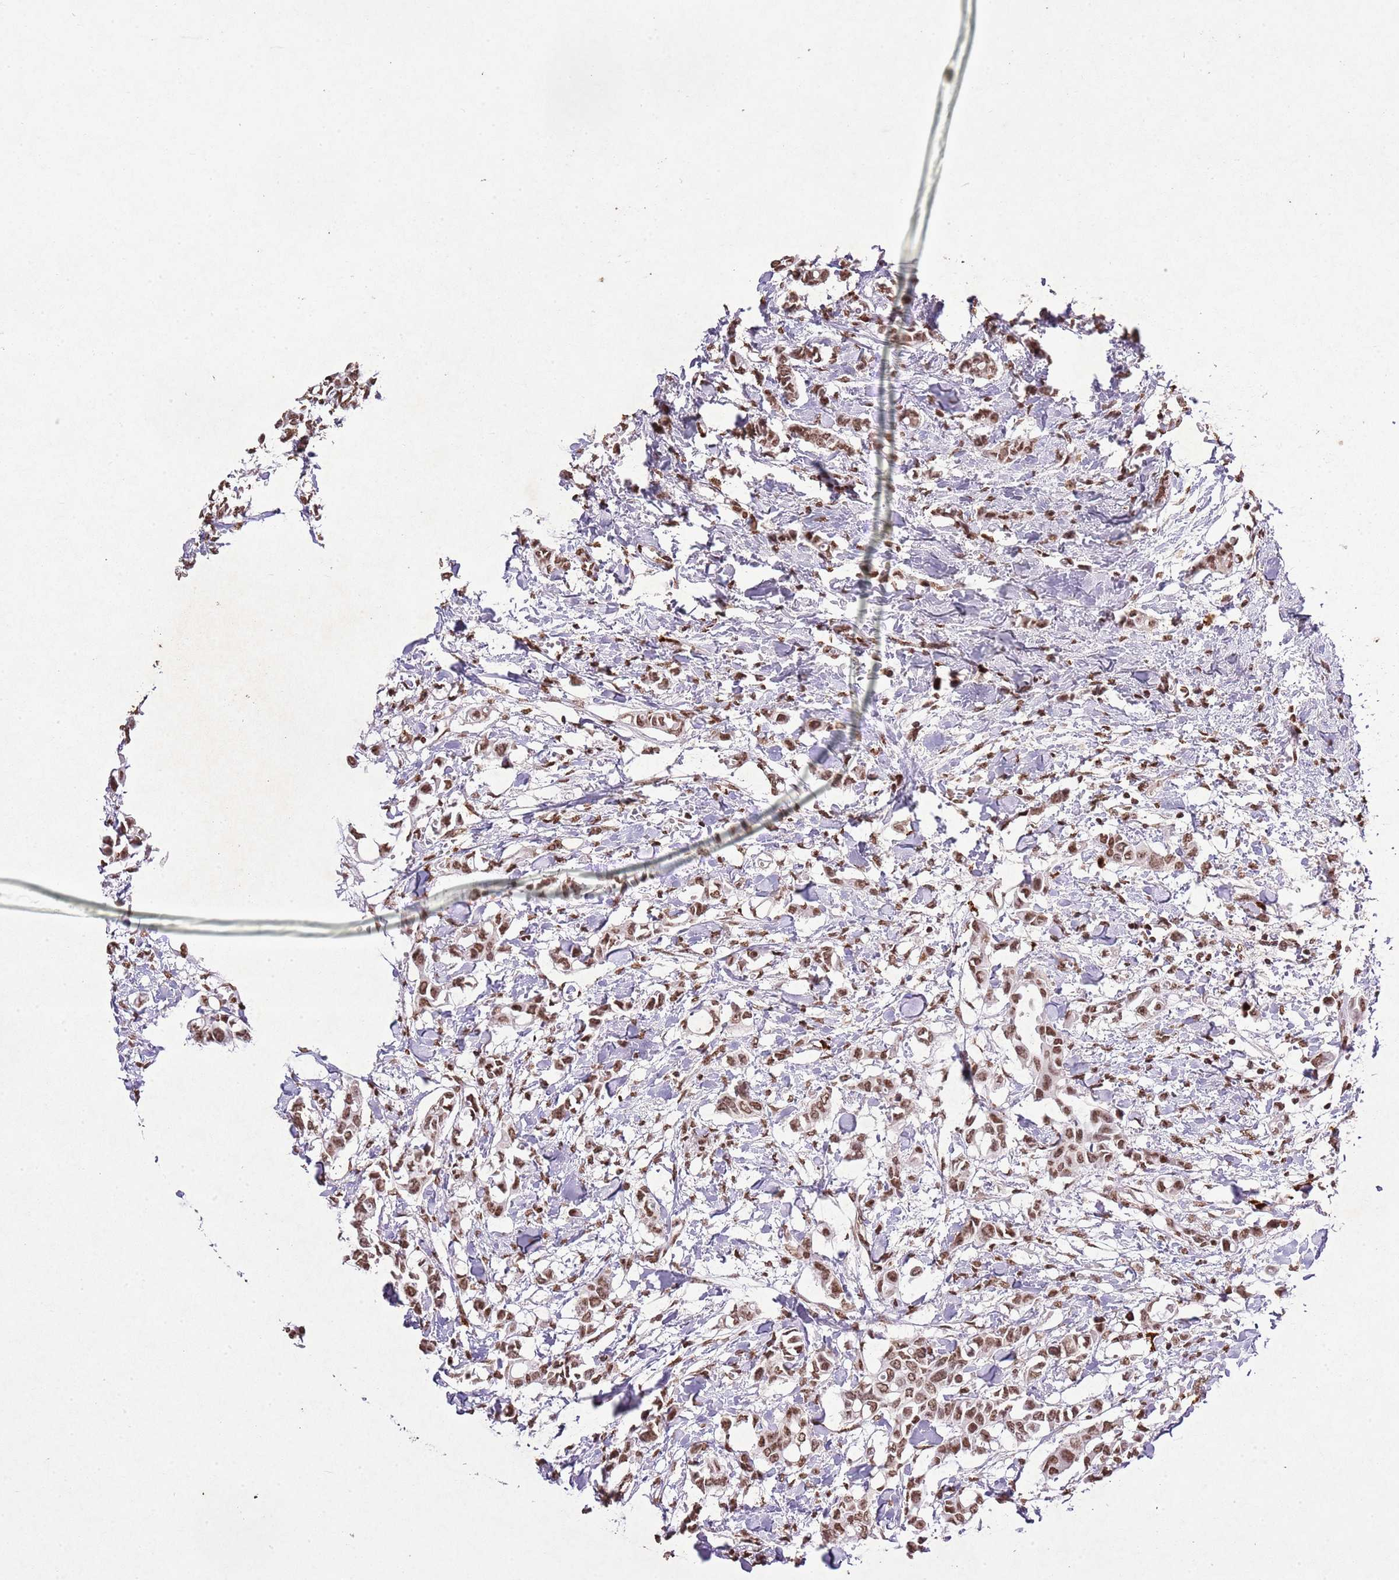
{"staining": {"intensity": "moderate", "quantity": ">75%", "location": "nuclear"}, "tissue": "breast cancer", "cell_type": "Tumor cells", "image_type": "cancer", "snomed": [{"axis": "morphology", "description": "Duct carcinoma"}, {"axis": "topography", "description": "Breast"}], "caption": "IHC staining of intraductal carcinoma (breast), which shows medium levels of moderate nuclear positivity in approximately >75% of tumor cells indicating moderate nuclear protein staining. The staining was performed using DAB (brown) for protein detection and nuclei were counterstained in hematoxylin (blue).", "gene": "BMAL1", "patient": {"sex": "female", "age": 41}}